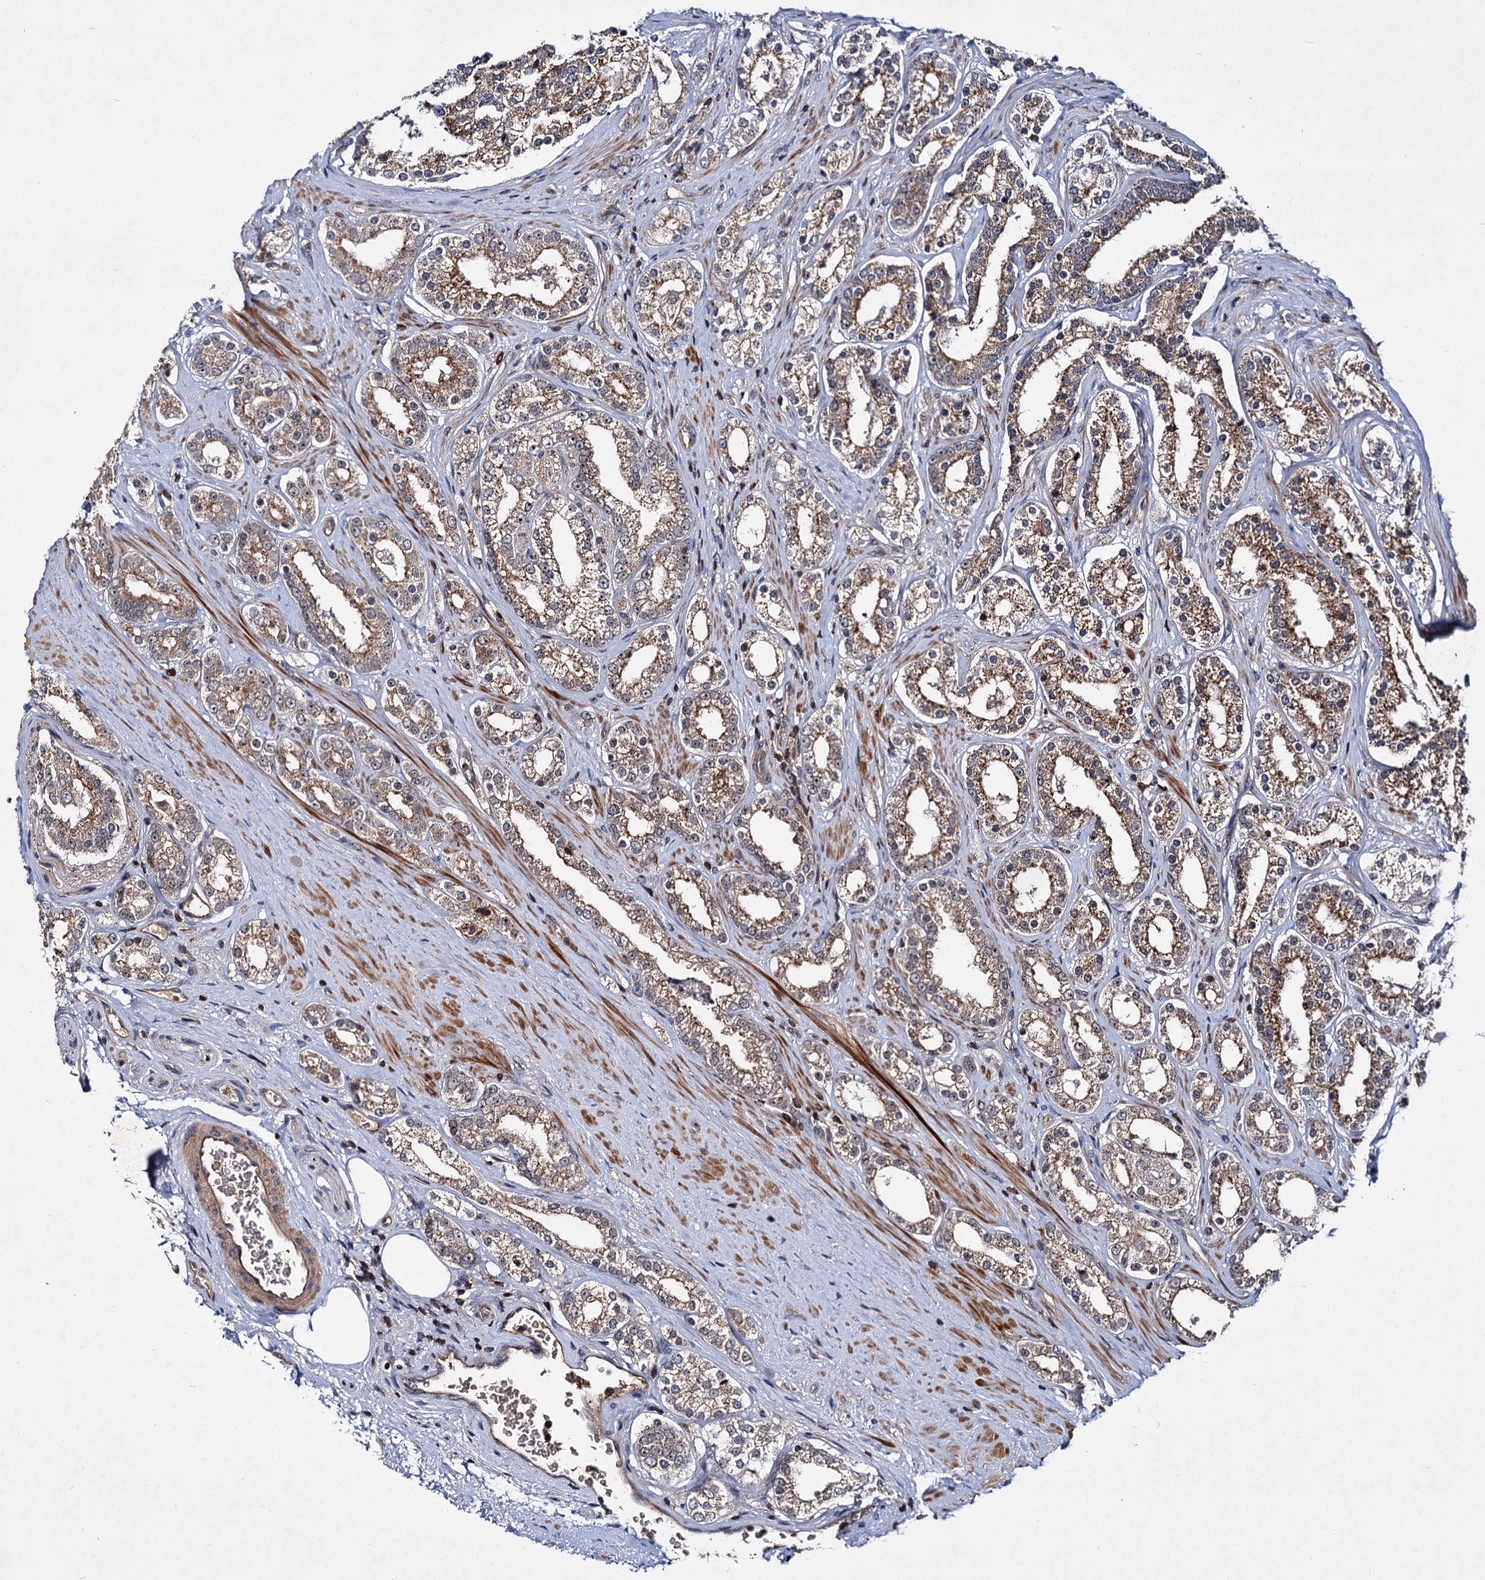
{"staining": {"intensity": "moderate", "quantity": ">75%", "location": "cytoplasmic/membranous"}, "tissue": "prostate cancer", "cell_type": "Tumor cells", "image_type": "cancer", "snomed": [{"axis": "morphology", "description": "Normal tissue, NOS"}, {"axis": "morphology", "description": "Adenocarcinoma, High grade"}, {"axis": "topography", "description": "Prostate"}], "caption": "Prostate high-grade adenocarcinoma was stained to show a protein in brown. There is medium levels of moderate cytoplasmic/membranous expression in about >75% of tumor cells.", "gene": "ABLIM1", "patient": {"sex": "male", "age": 83}}